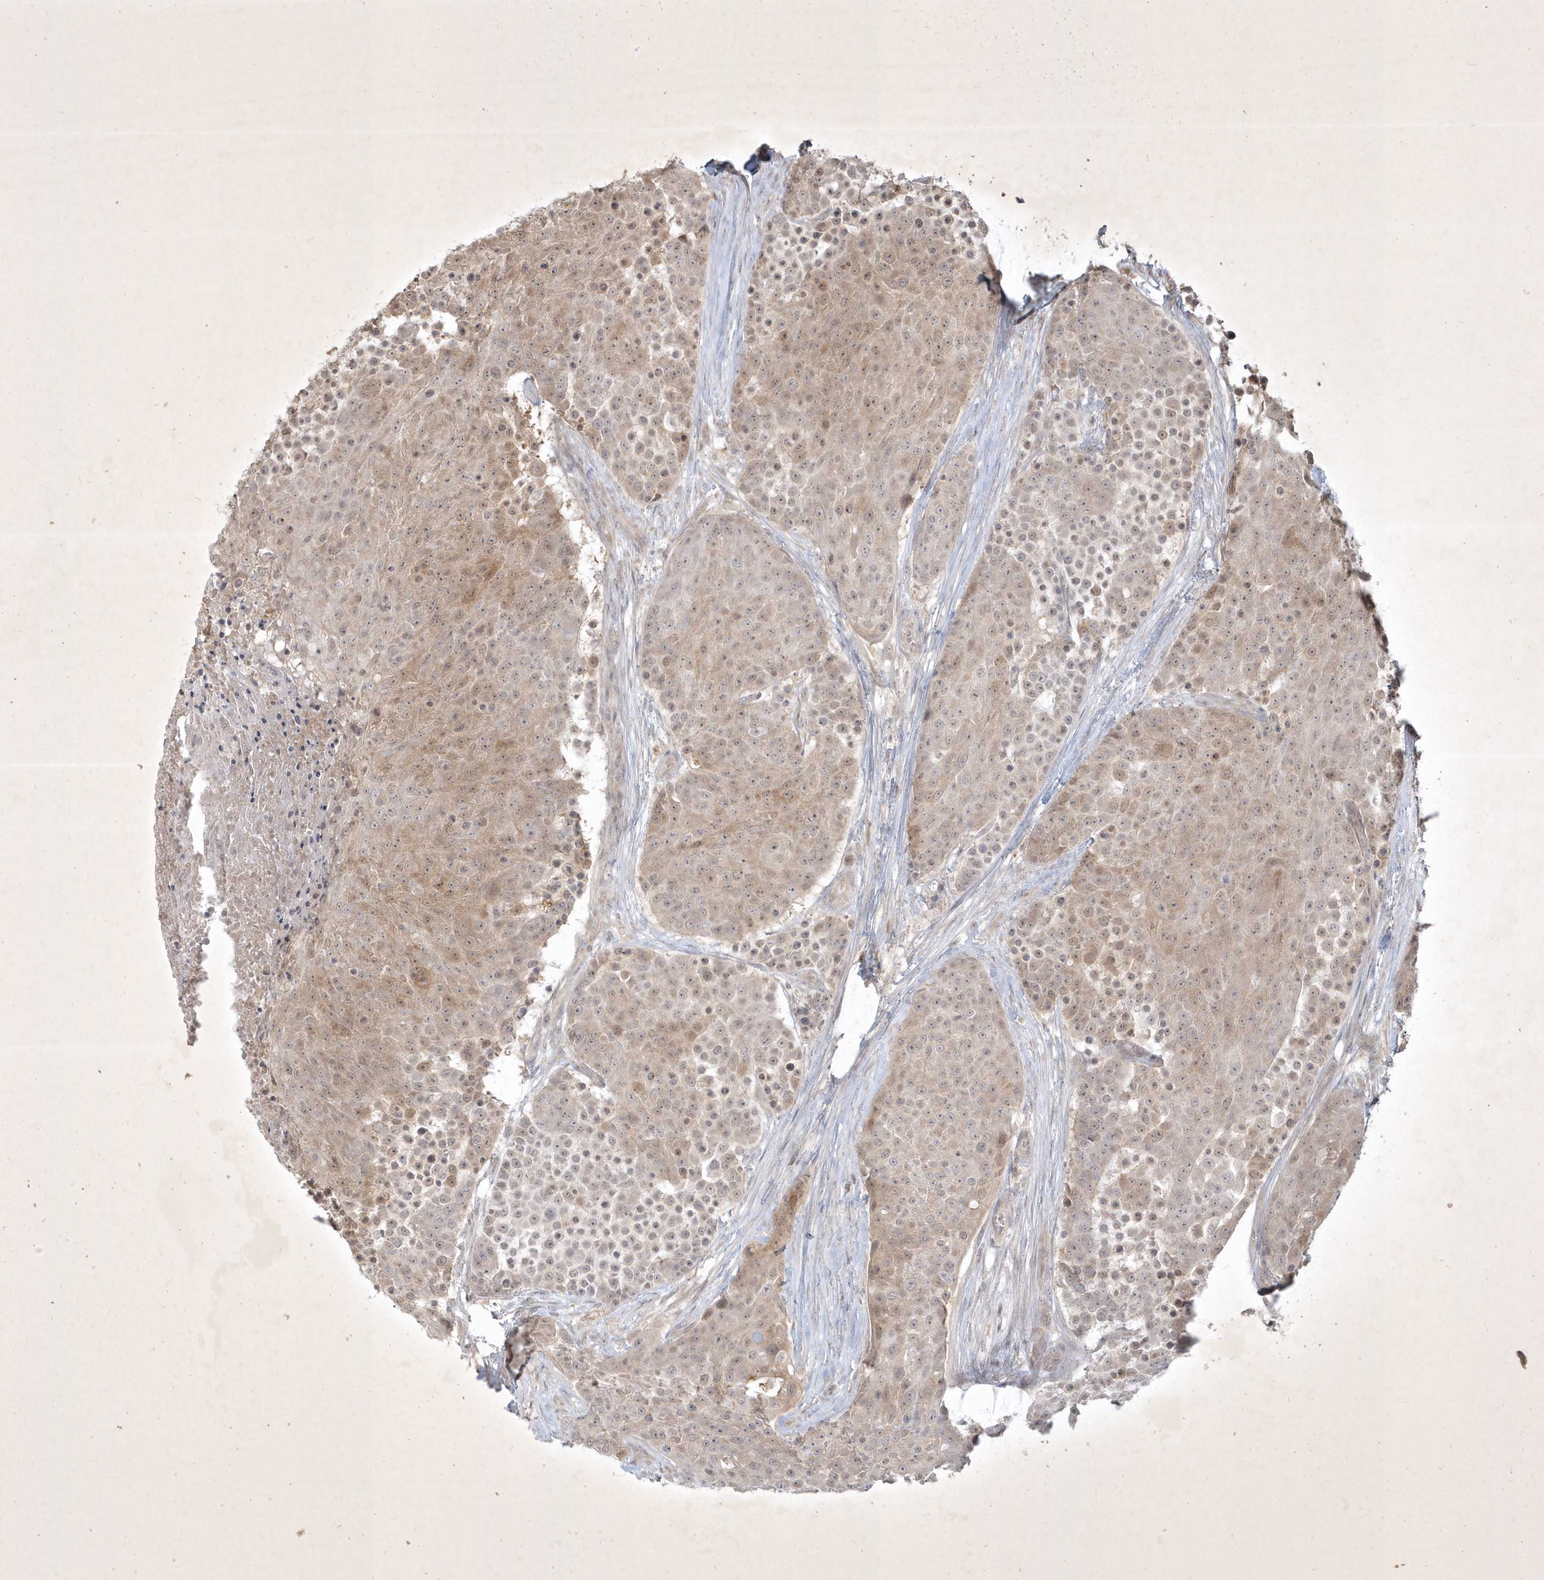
{"staining": {"intensity": "weak", "quantity": ">75%", "location": "cytoplasmic/membranous"}, "tissue": "urothelial cancer", "cell_type": "Tumor cells", "image_type": "cancer", "snomed": [{"axis": "morphology", "description": "Urothelial carcinoma, High grade"}, {"axis": "topography", "description": "Urinary bladder"}], "caption": "Protein expression by immunohistochemistry displays weak cytoplasmic/membranous positivity in about >75% of tumor cells in high-grade urothelial carcinoma. (DAB (3,3'-diaminobenzidine) = brown stain, brightfield microscopy at high magnification).", "gene": "BOD1", "patient": {"sex": "female", "age": 63}}